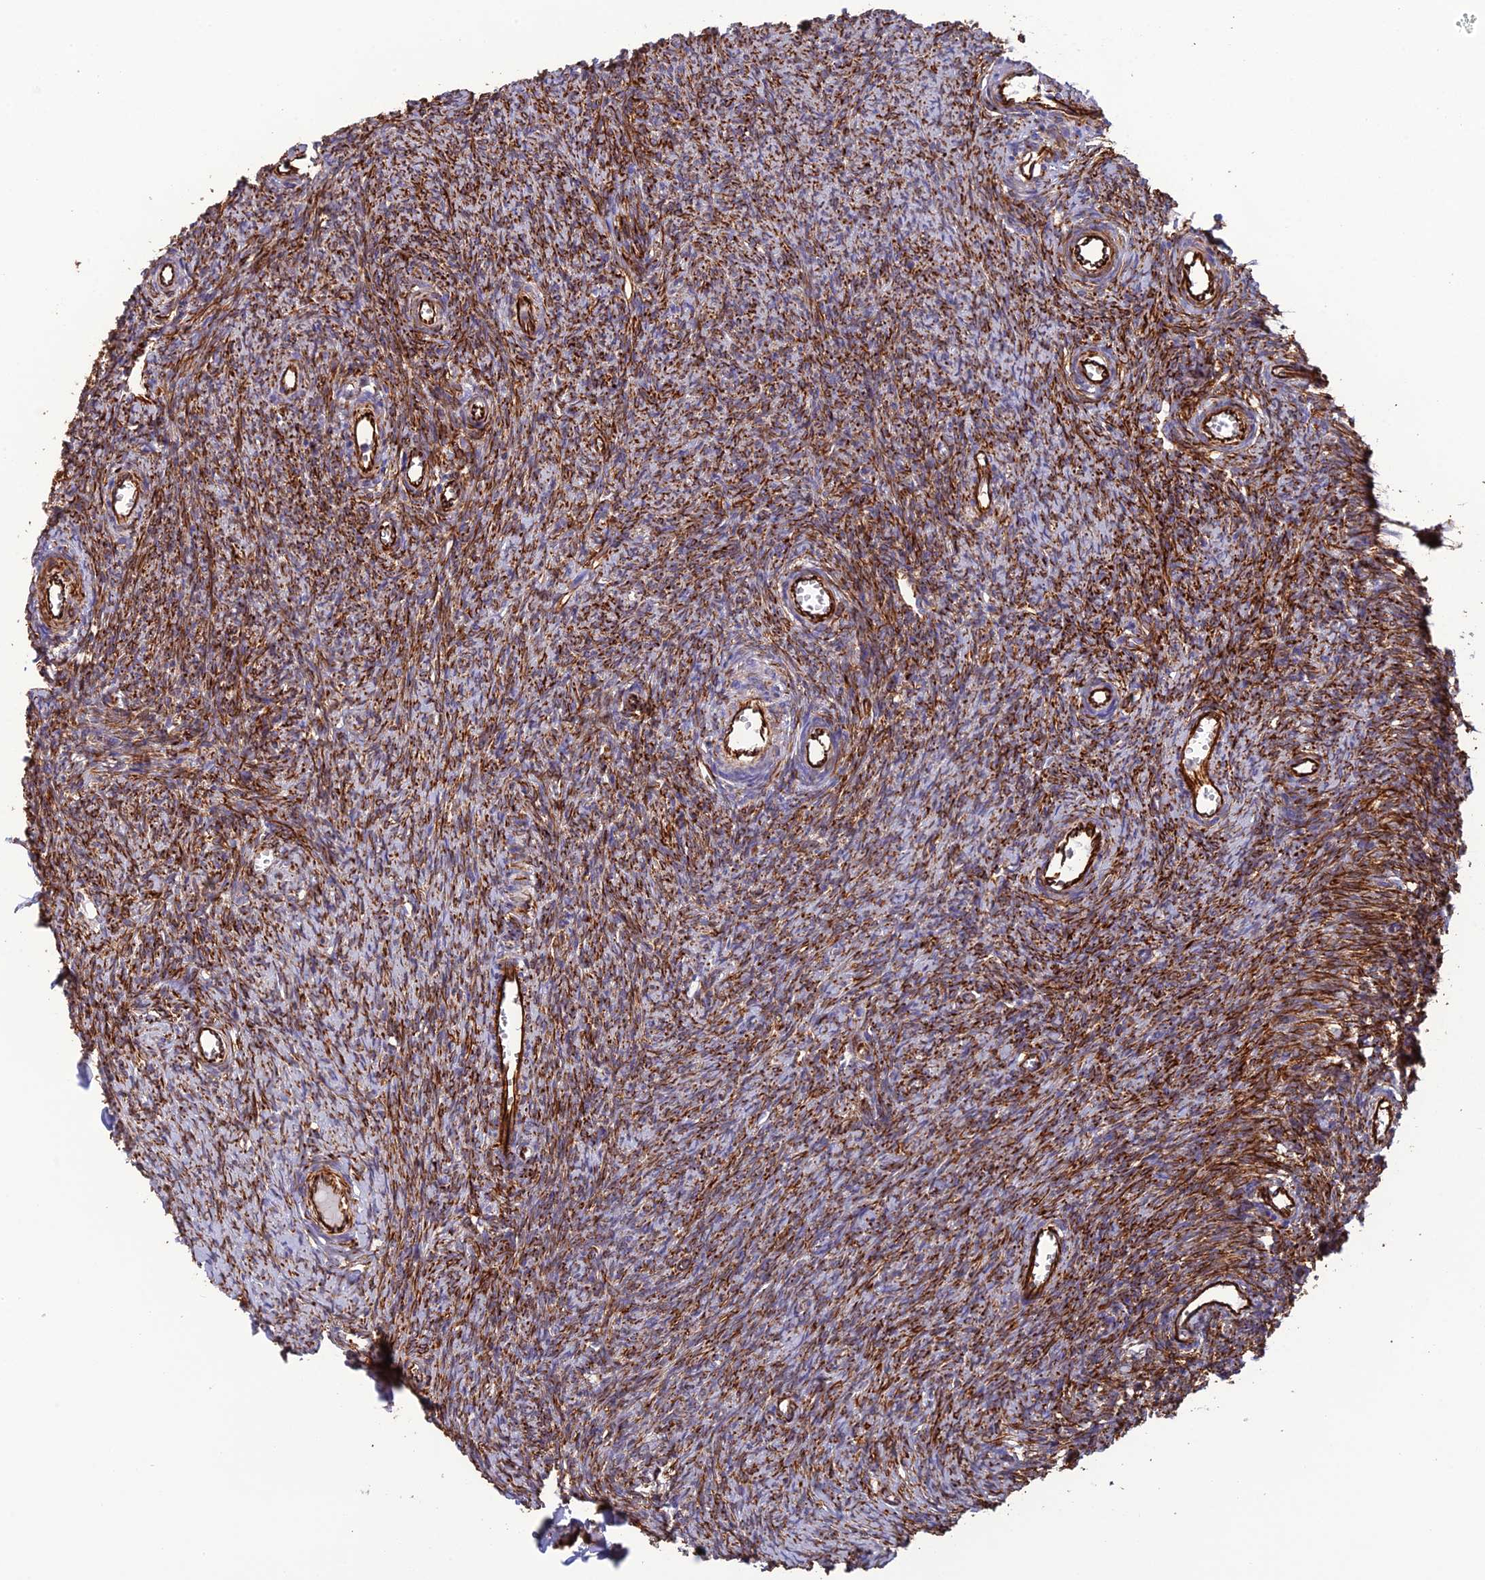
{"staining": {"intensity": "moderate", "quantity": ">75%", "location": "cytoplasmic/membranous"}, "tissue": "ovary", "cell_type": "Ovarian stroma cells", "image_type": "normal", "snomed": [{"axis": "morphology", "description": "Normal tissue, NOS"}, {"axis": "topography", "description": "Ovary"}], "caption": "DAB (3,3'-diaminobenzidine) immunohistochemical staining of benign ovary displays moderate cytoplasmic/membranous protein positivity in approximately >75% of ovarian stroma cells. The staining is performed using DAB (3,3'-diaminobenzidine) brown chromogen to label protein expression. The nuclei are counter-stained blue using hematoxylin.", "gene": "FBXL20", "patient": {"sex": "female", "age": 44}}